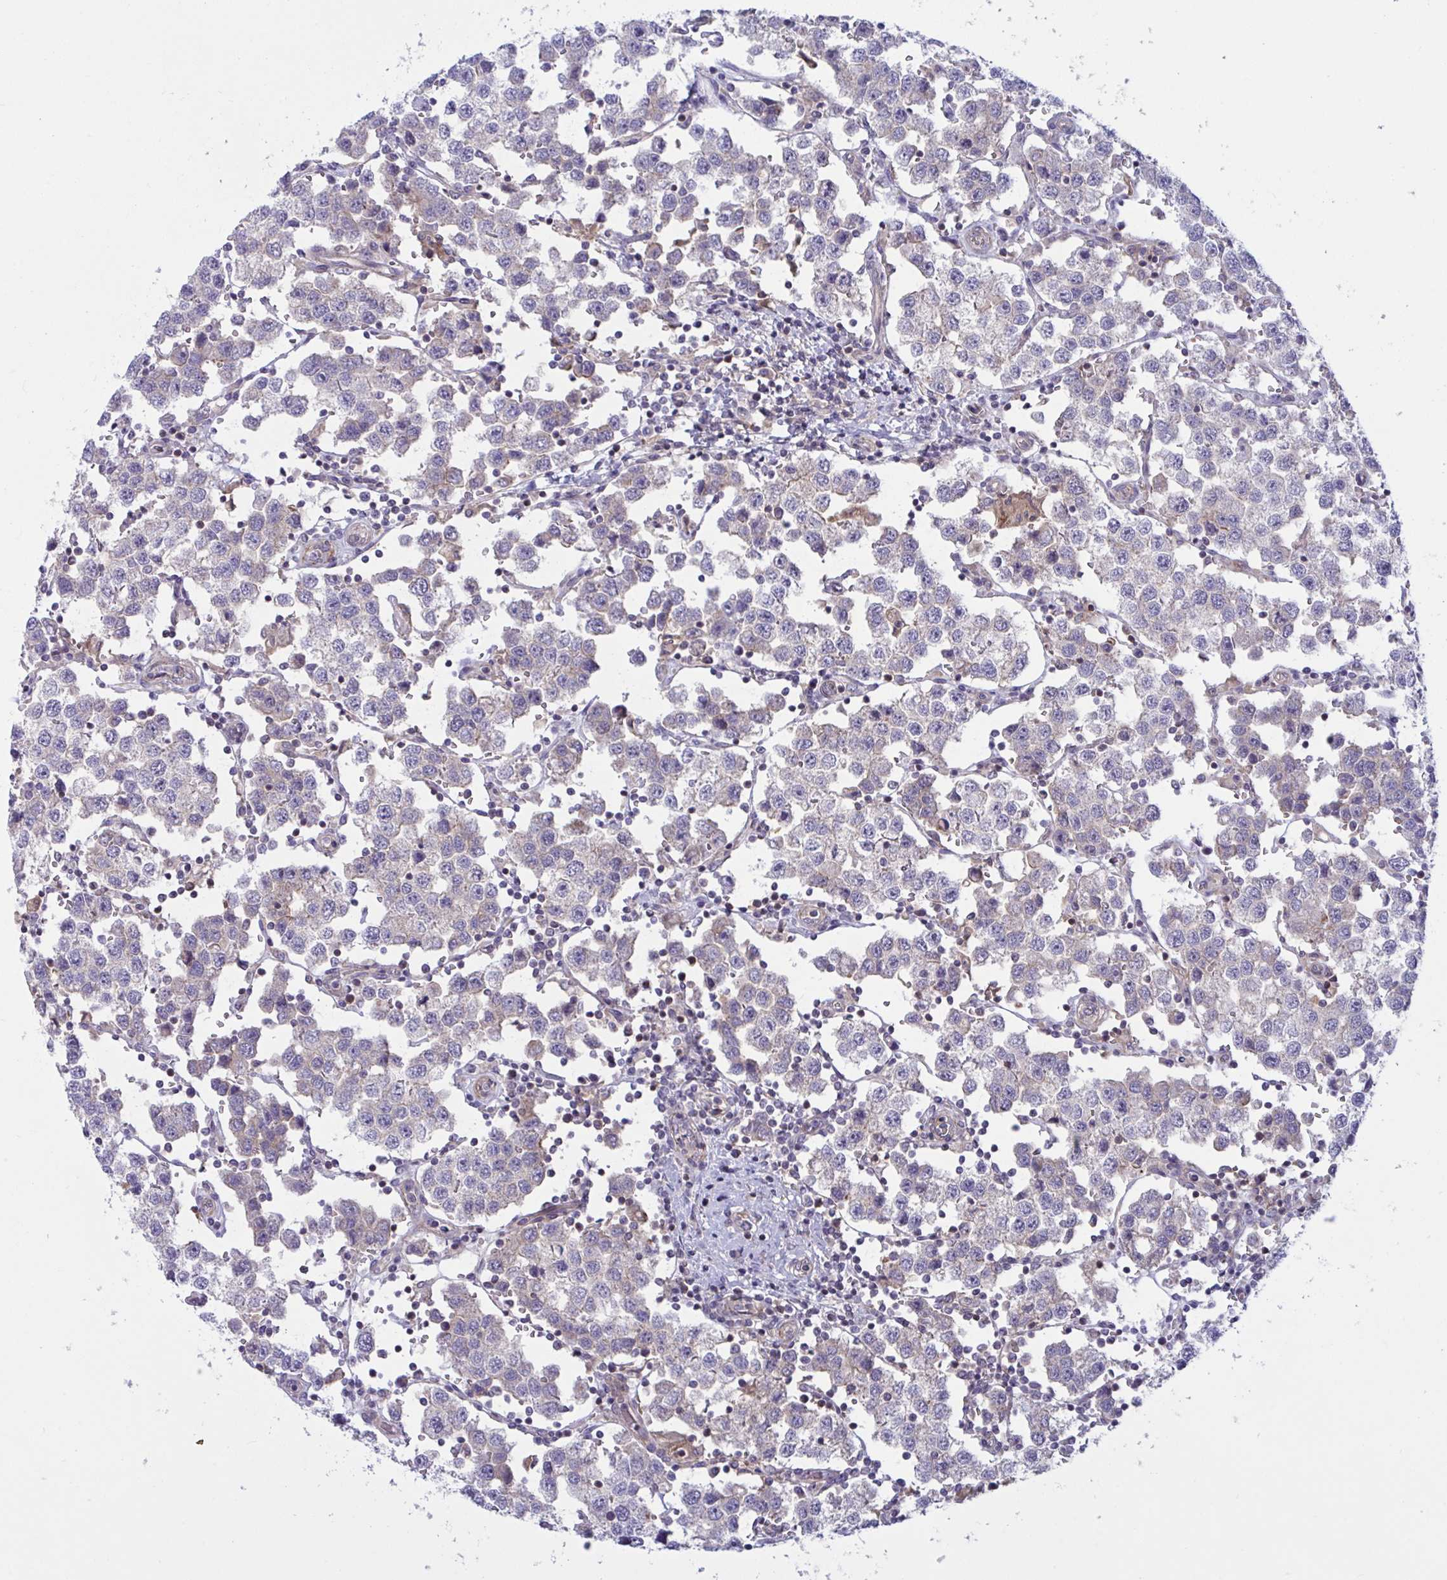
{"staining": {"intensity": "negative", "quantity": "none", "location": "none"}, "tissue": "testis cancer", "cell_type": "Tumor cells", "image_type": "cancer", "snomed": [{"axis": "morphology", "description": "Seminoma, NOS"}, {"axis": "topography", "description": "Testis"}], "caption": "Immunohistochemistry (IHC) of human testis cancer (seminoma) demonstrates no staining in tumor cells. Nuclei are stained in blue.", "gene": "TANK", "patient": {"sex": "male", "age": 37}}